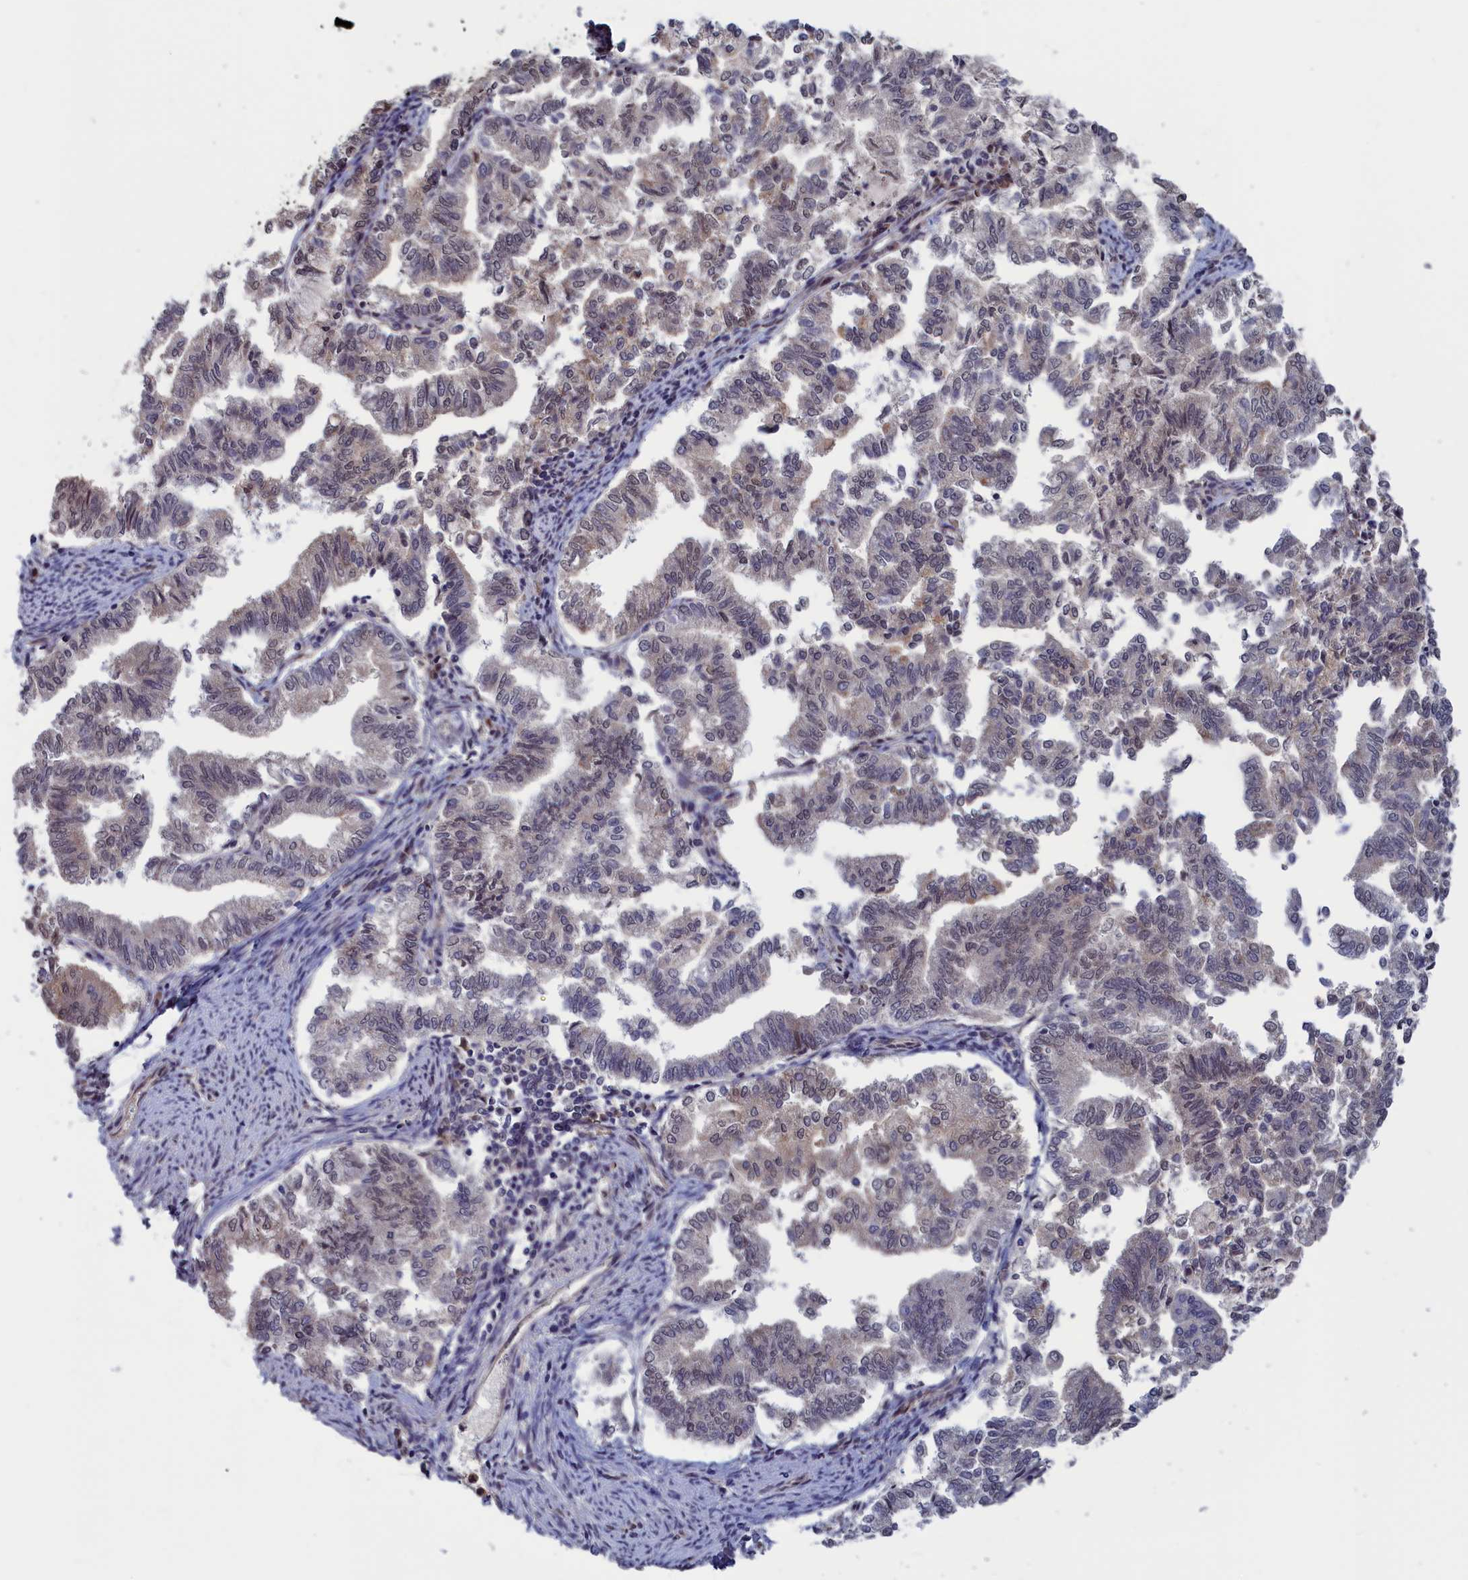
{"staining": {"intensity": "weak", "quantity": "<25%", "location": "nuclear"}, "tissue": "endometrial cancer", "cell_type": "Tumor cells", "image_type": "cancer", "snomed": [{"axis": "morphology", "description": "Adenocarcinoma, NOS"}, {"axis": "topography", "description": "Endometrium"}], "caption": "Micrograph shows no protein positivity in tumor cells of adenocarcinoma (endometrial) tissue. (DAB (3,3'-diaminobenzidine) IHC visualized using brightfield microscopy, high magnification).", "gene": "PLP2", "patient": {"sex": "female", "age": 79}}